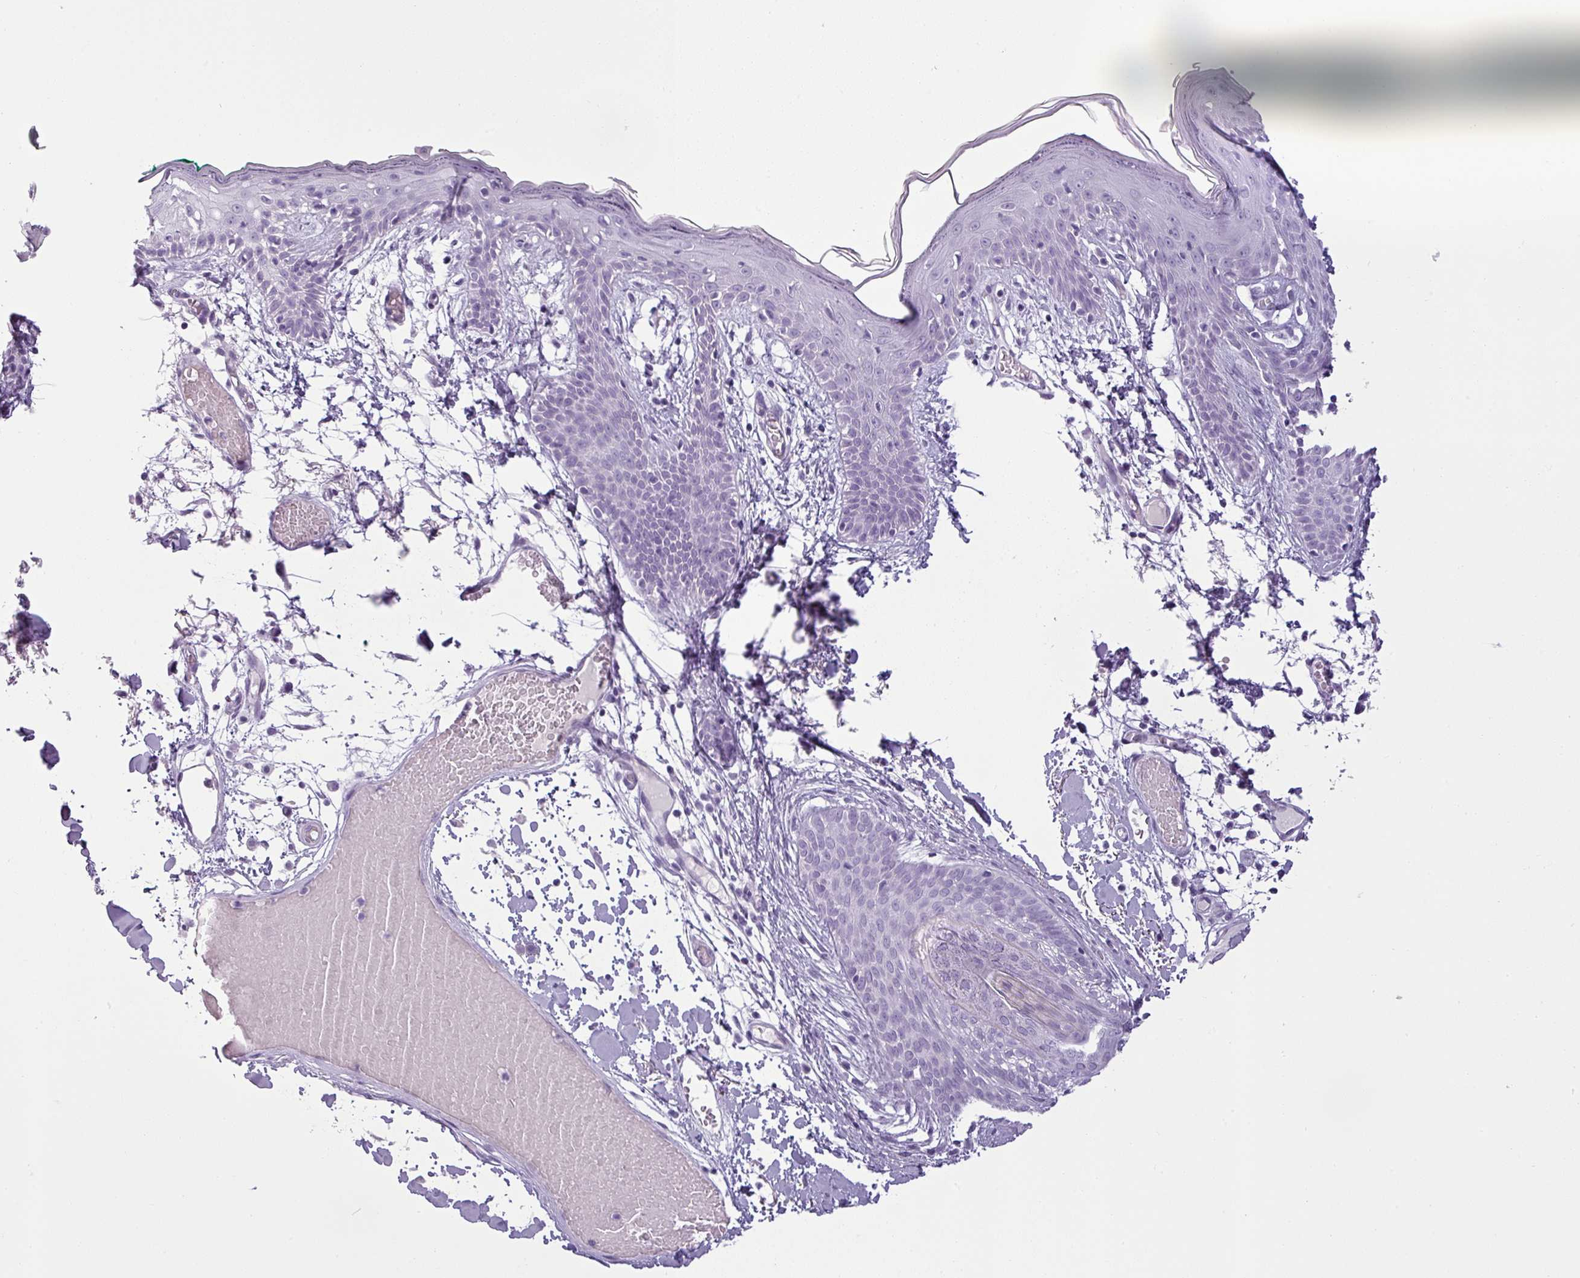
{"staining": {"intensity": "negative", "quantity": "none", "location": "none"}, "tissue": "skin", "cell_type": "Fibroblasts", "image_type": "normal", "snomed": [{"axis": "morphology", "description": "Normal tissue, NOS"}, {"axis": "topography", "description": "Skin"}], "caption": "Skin stained for a protein using immunohistochemistry exhibits no positivity fibroblasts.", "gene": "CDH16", "patient": {"sex": "male", "age": 79}}